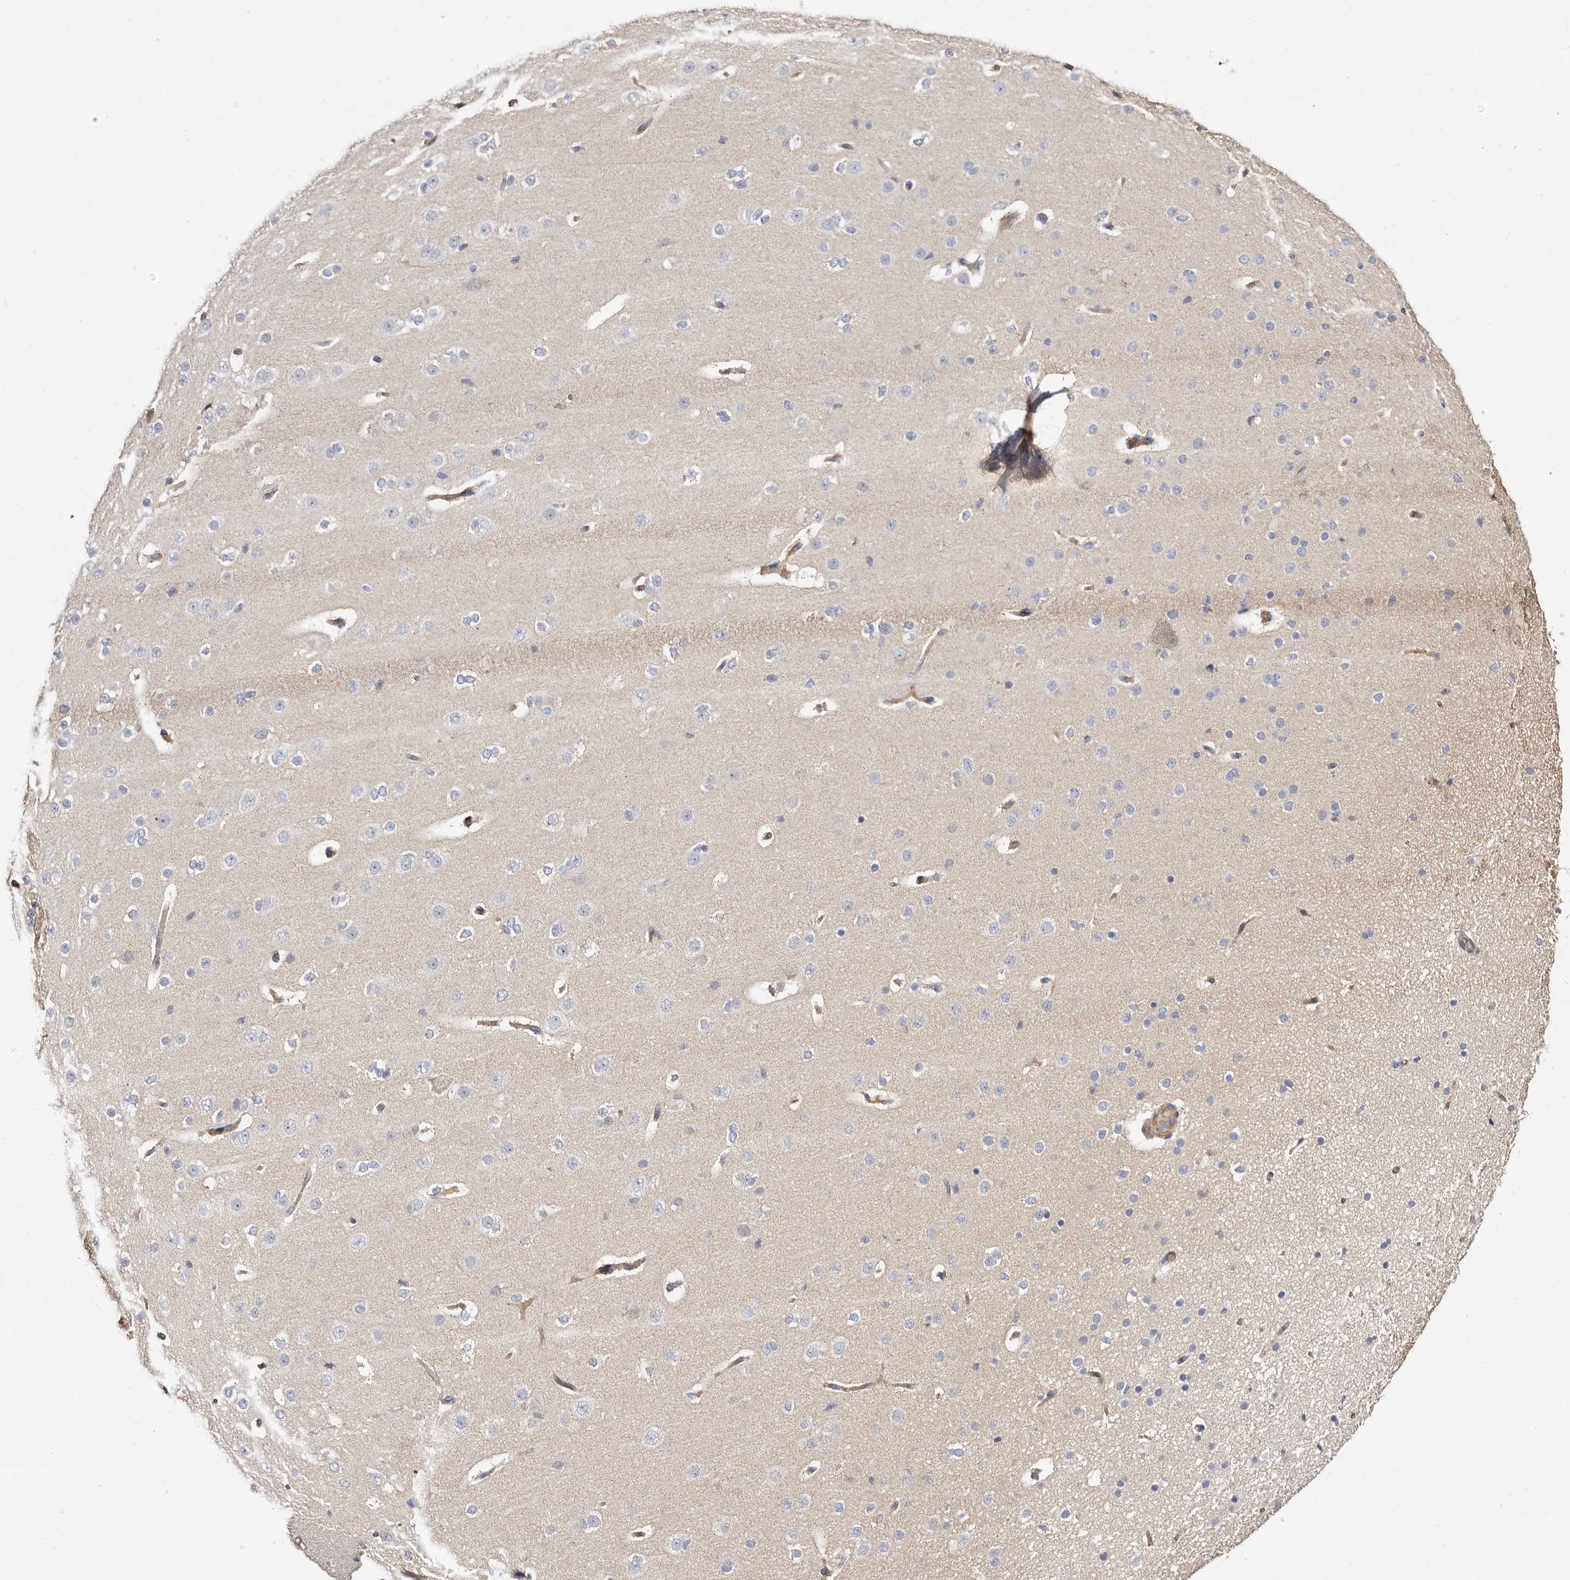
{"staining": {"intensity": "weak", "quantity": ">75%", "location": "cytoplasmic/membranous"}, "tissue": "cerebral cortex", "cell_type": "Endothelial cells", "image_type": "normal", "snomed": [{"axis": "morphology", "description": "Normal tissue, NOS"}, {"axis": "morphology", "description": "Developmental malformation"}, {"axis": "topography", "description": "Cerebral cortex"}], "caption": "This is a micrograph of IHC staining of normal cerebral cortex, which shows weak expression in the cytoplasmic/membranous of endothelial cells.", "gene": "BAIAP2L1", "patient": {"sex": "female", "age": 30}}